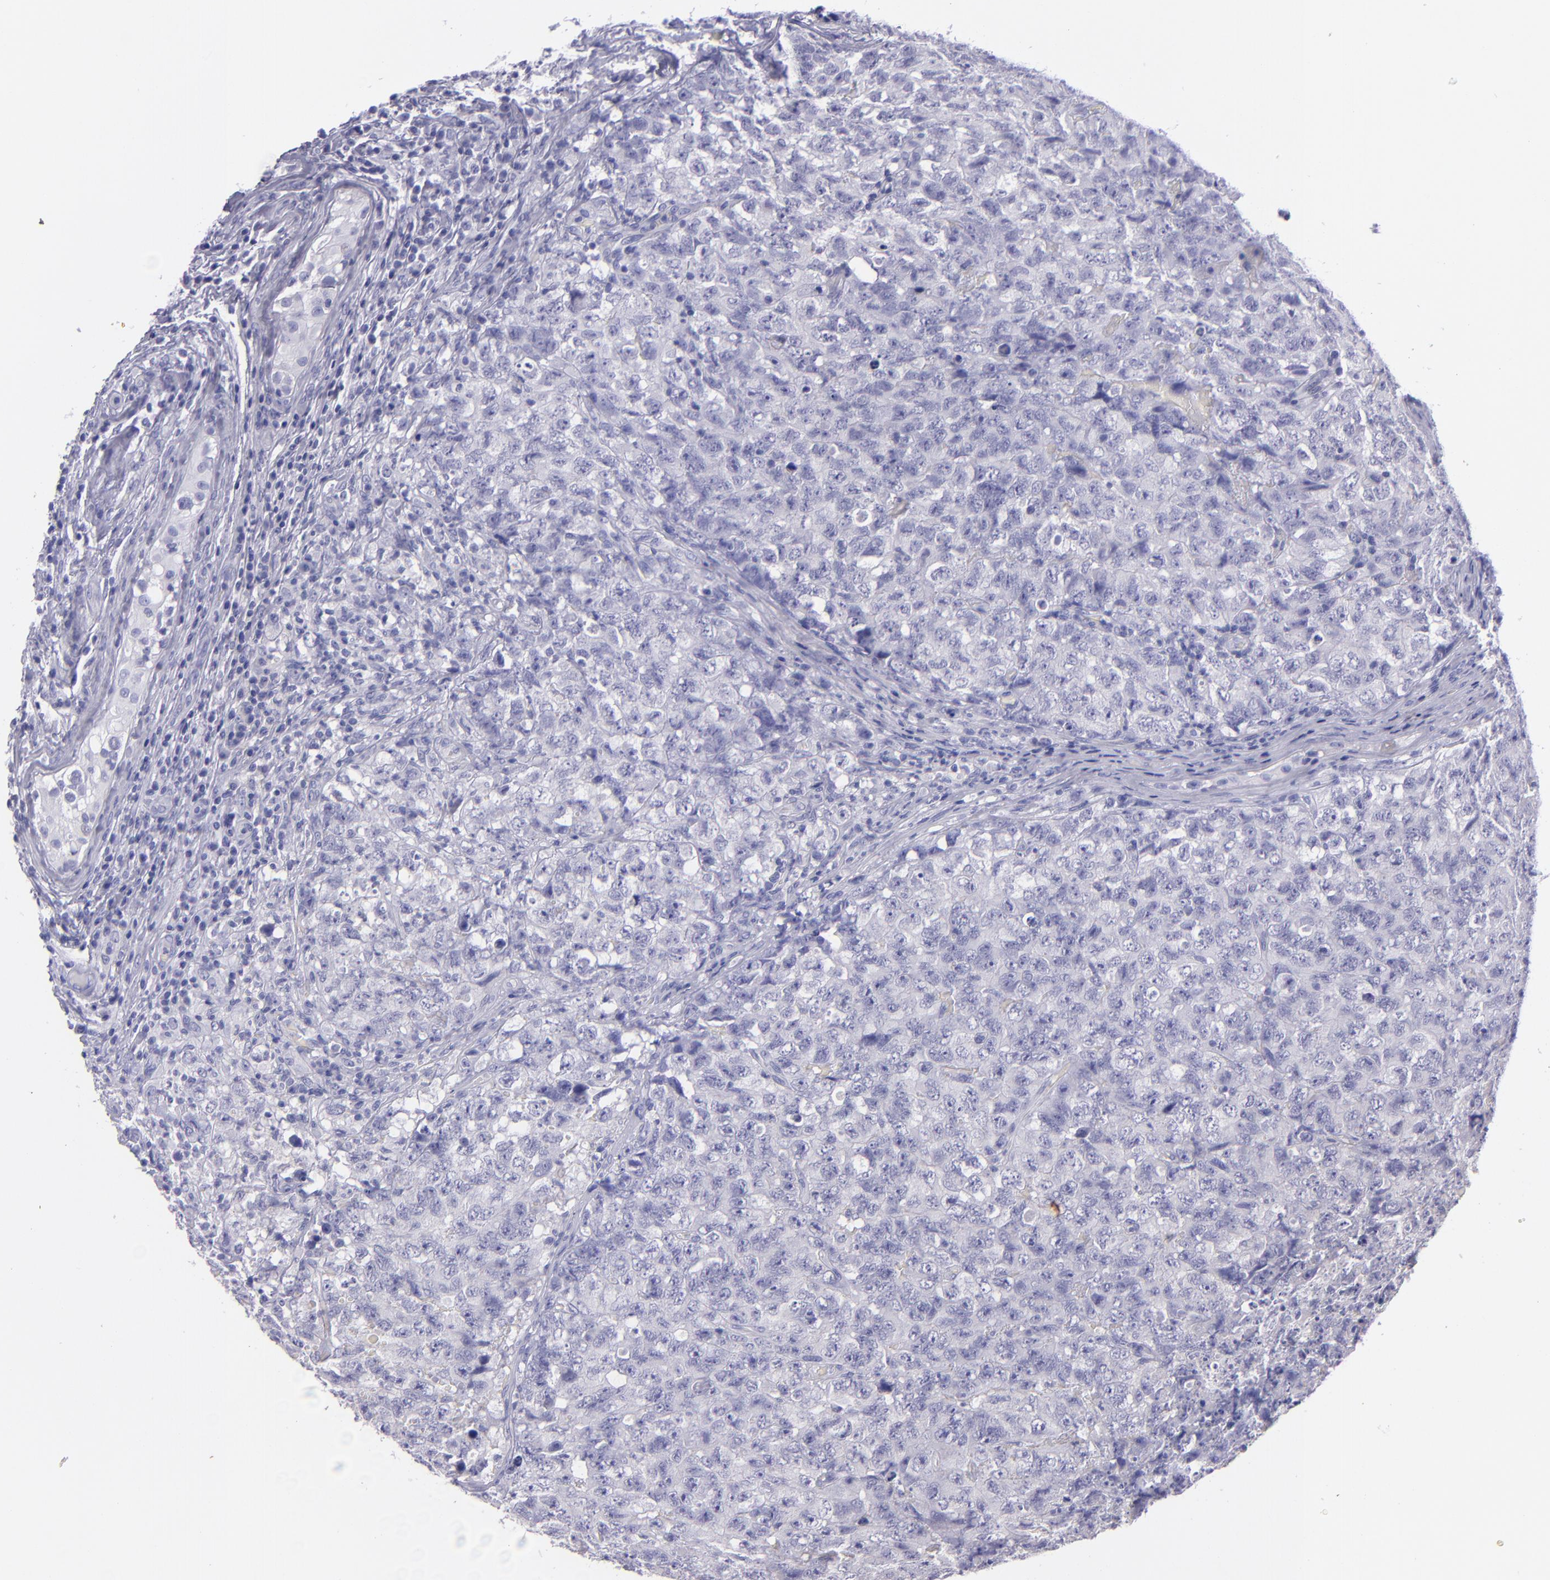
{"staining": {"intensity": "negative", "quantity": "none", "location": "none"}, "tissue": "testis cancer", "cell_type": "Tumor cells", "image_type": "cancer", "snomed": [{"axis": "morphology", "description": "Carcinoma, Embryonal, NOS"}, {"axis": "topography", "description": "Testis"}], "caption": "High power microscopy image of an immunohistochemistry (IHC) micrograph of testis cancer (embryonal carcinoma), revealing no significant expression in tumor cells.", "gene": "TNNT3", "patient": {"sex": "male", "age": 31}}